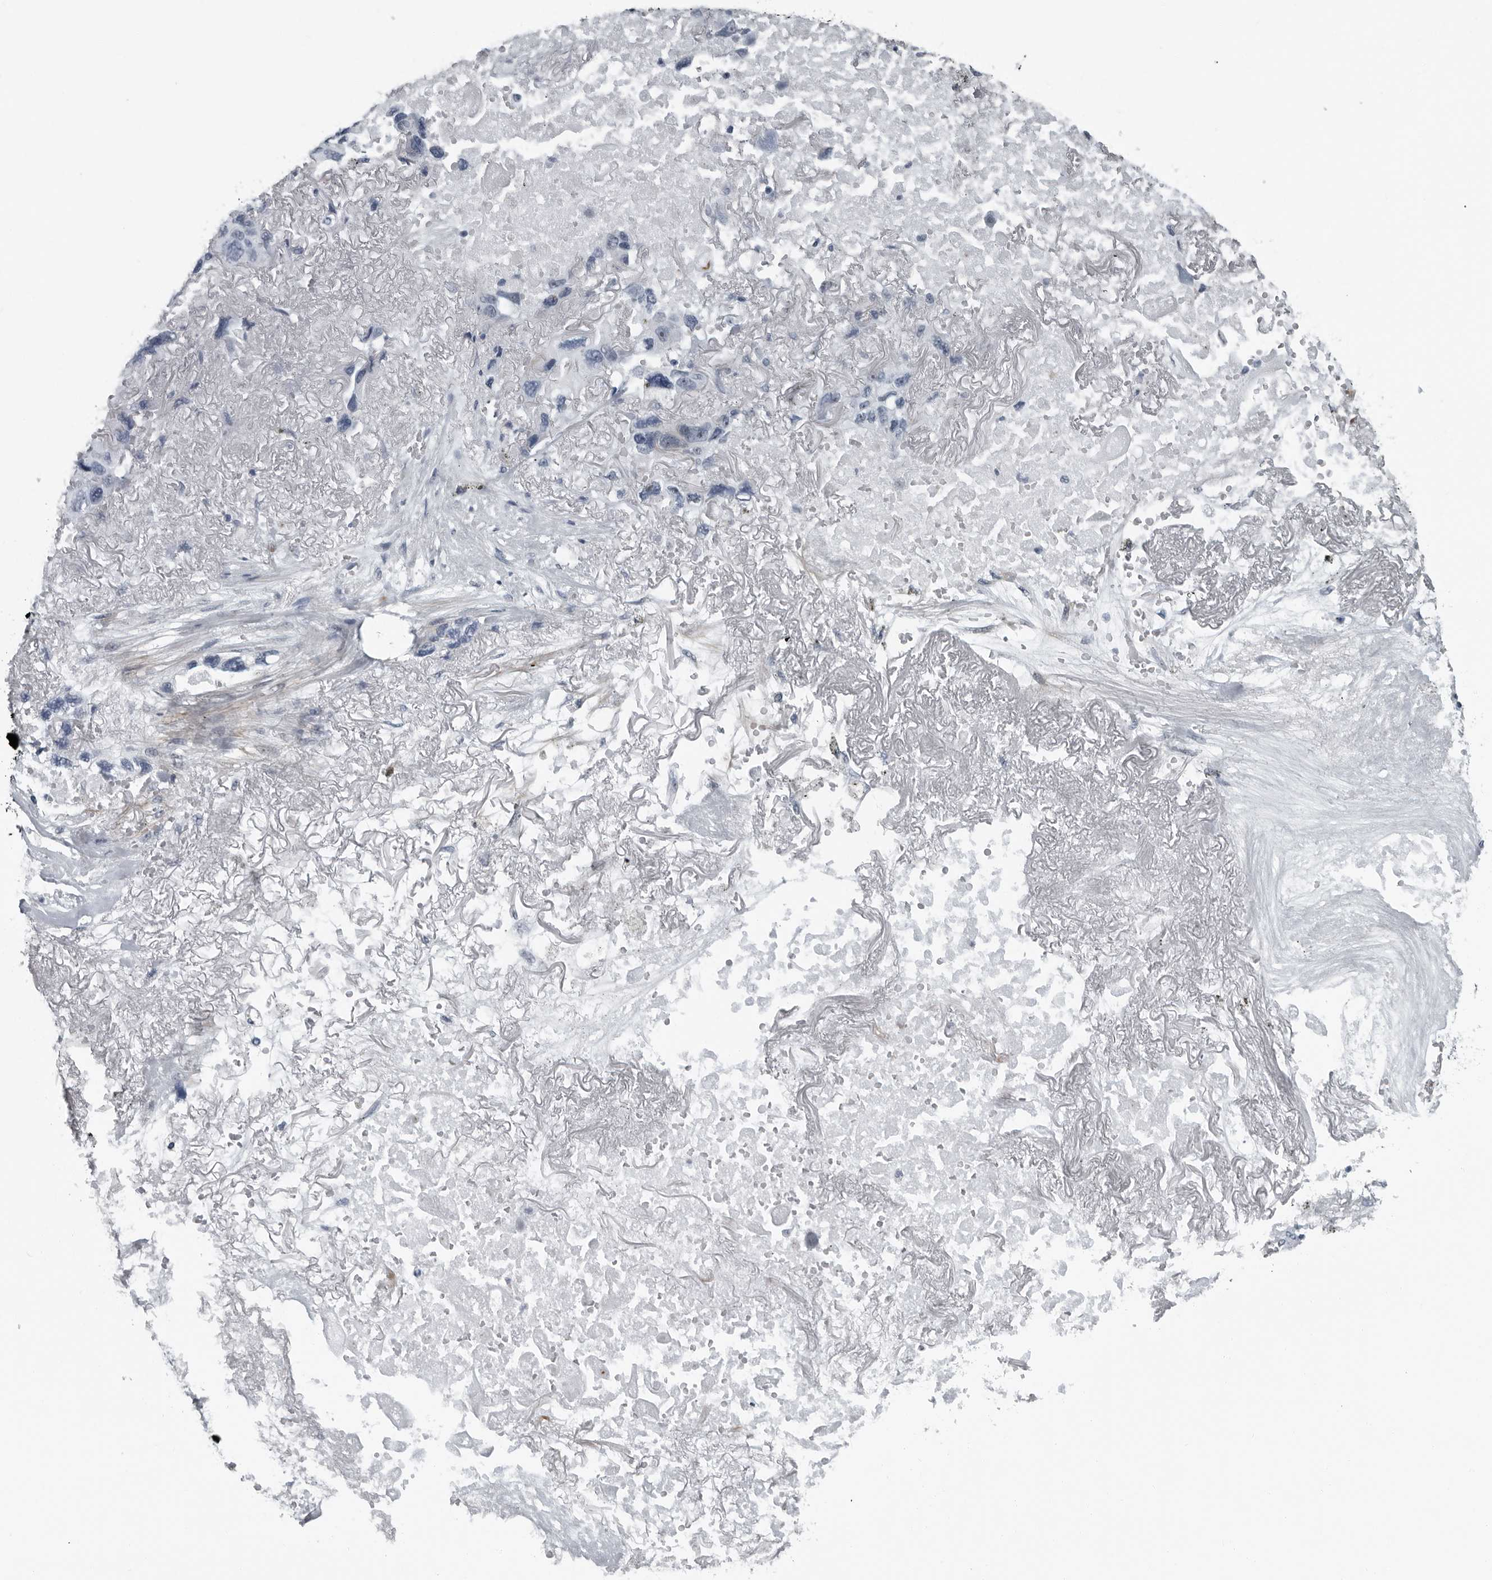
{"staining": {"intensity": "negative", "quantity": "none", "location": "none"}, "tissue": "lung cancer", "cell_type": "Tumor cells", "image_type": "cancer", "snomed": [{"axis": "morphology", "description": "Squamous cell carcinoma, NOS"}, {"axis": "topography", "description": "Lung"}], "caption": "Immunohistochemistry (IHC) of squamous cell carcinoma (lung) displays no positivity in tumor cells.", "gene": "PDCD11", "patient": {"sex": "female", "age": 73}}